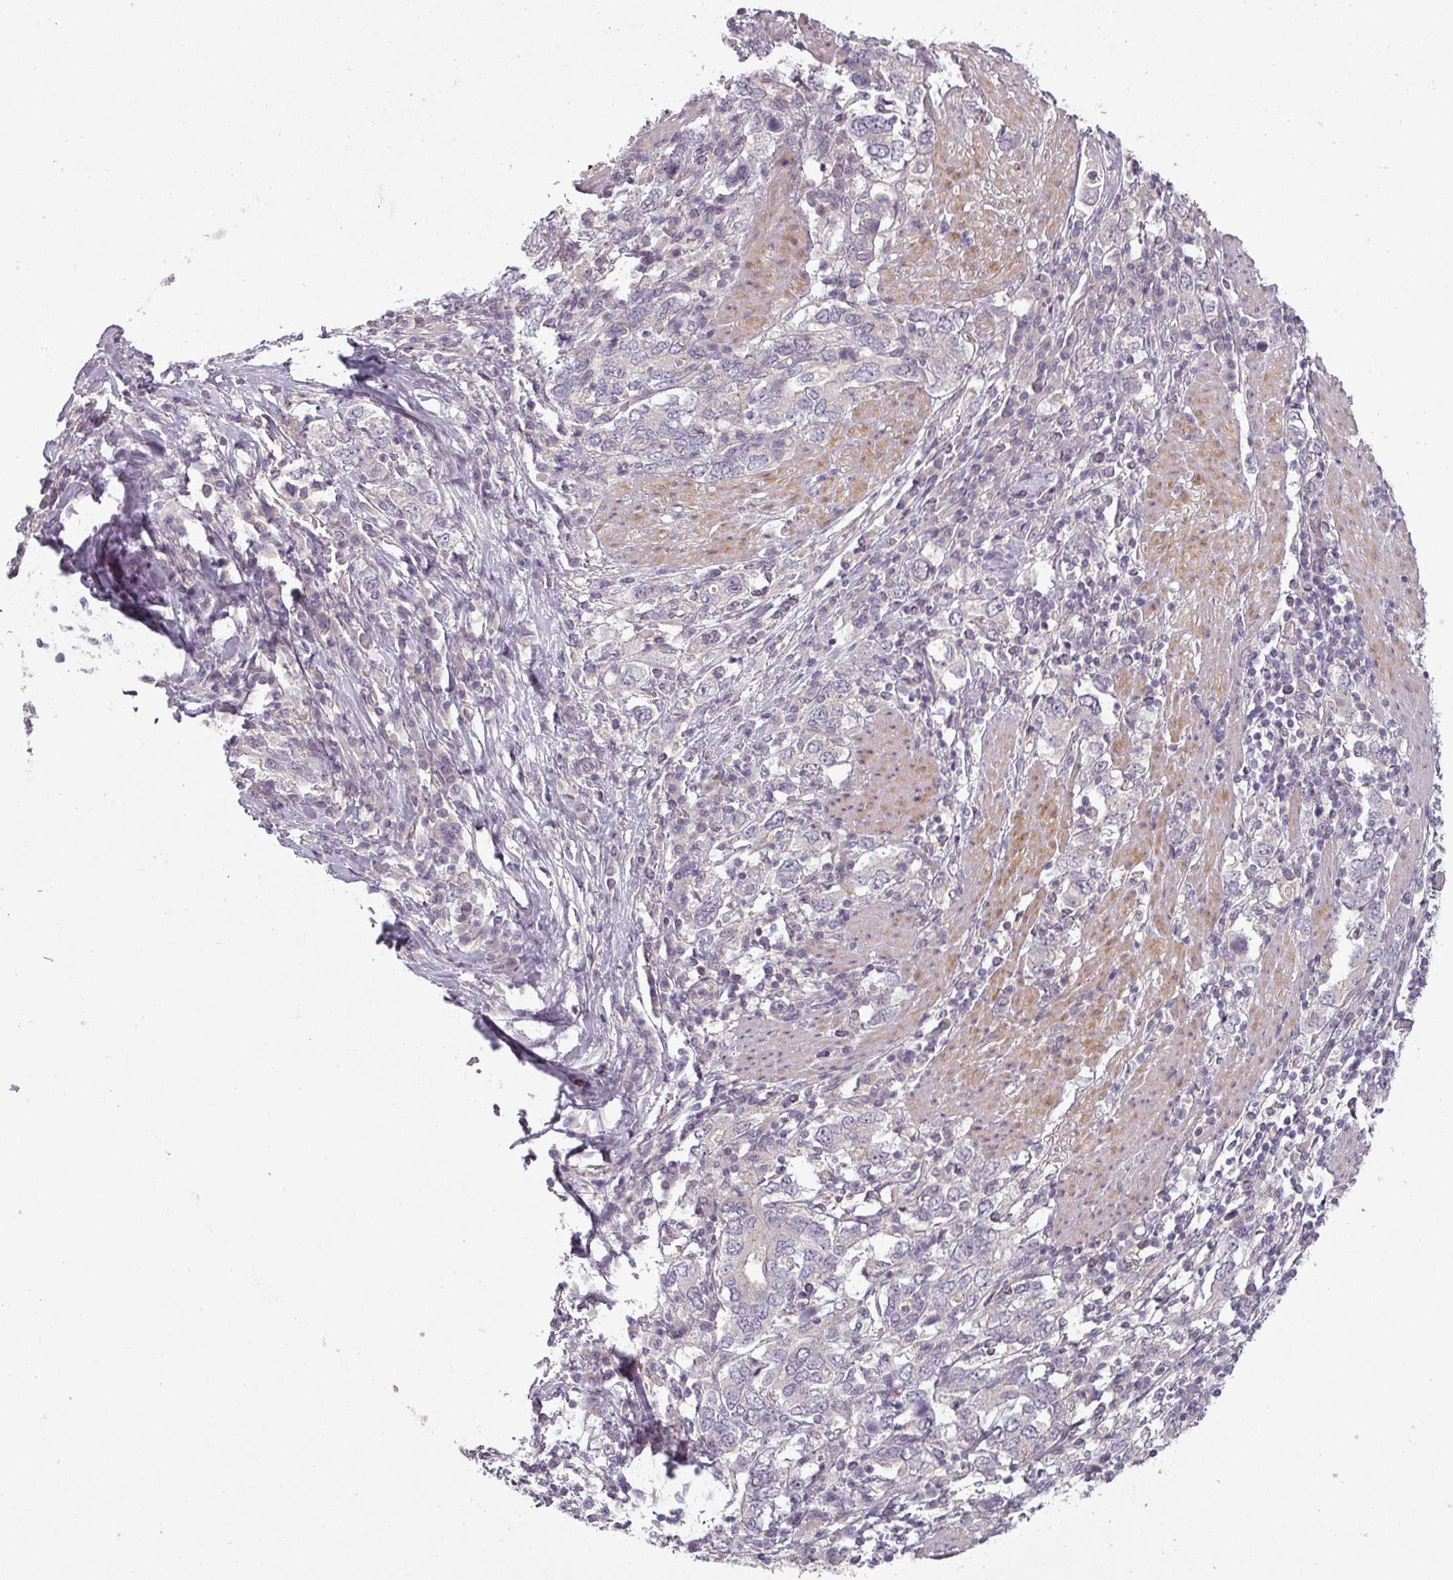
{"staining": {"intensity": "negative", "quantity": "none", "location": "none"}, "tissue": "stomach cancer", "cell_type": "Tumor cells", "image_type": "cancer", "snomed": [{"axis": "morphology", "description": "Adenocarcinoma, NOS"}, {"axis": "topography", "description": "Stomach, upper"}, {"axis": "topography", "description": "Stomach"}], "caption": "Stomach cancer was stained to show a protein in brown. There is no significant positivity in tumor cells. Brightfield microscopy of immunohistochemistry (IHC) stained with DAB (brown) and hematoxylin (blue), captured at high magnification.", "gene": "SLC16A9", "patient": {"sex": "male", "age": 62}}